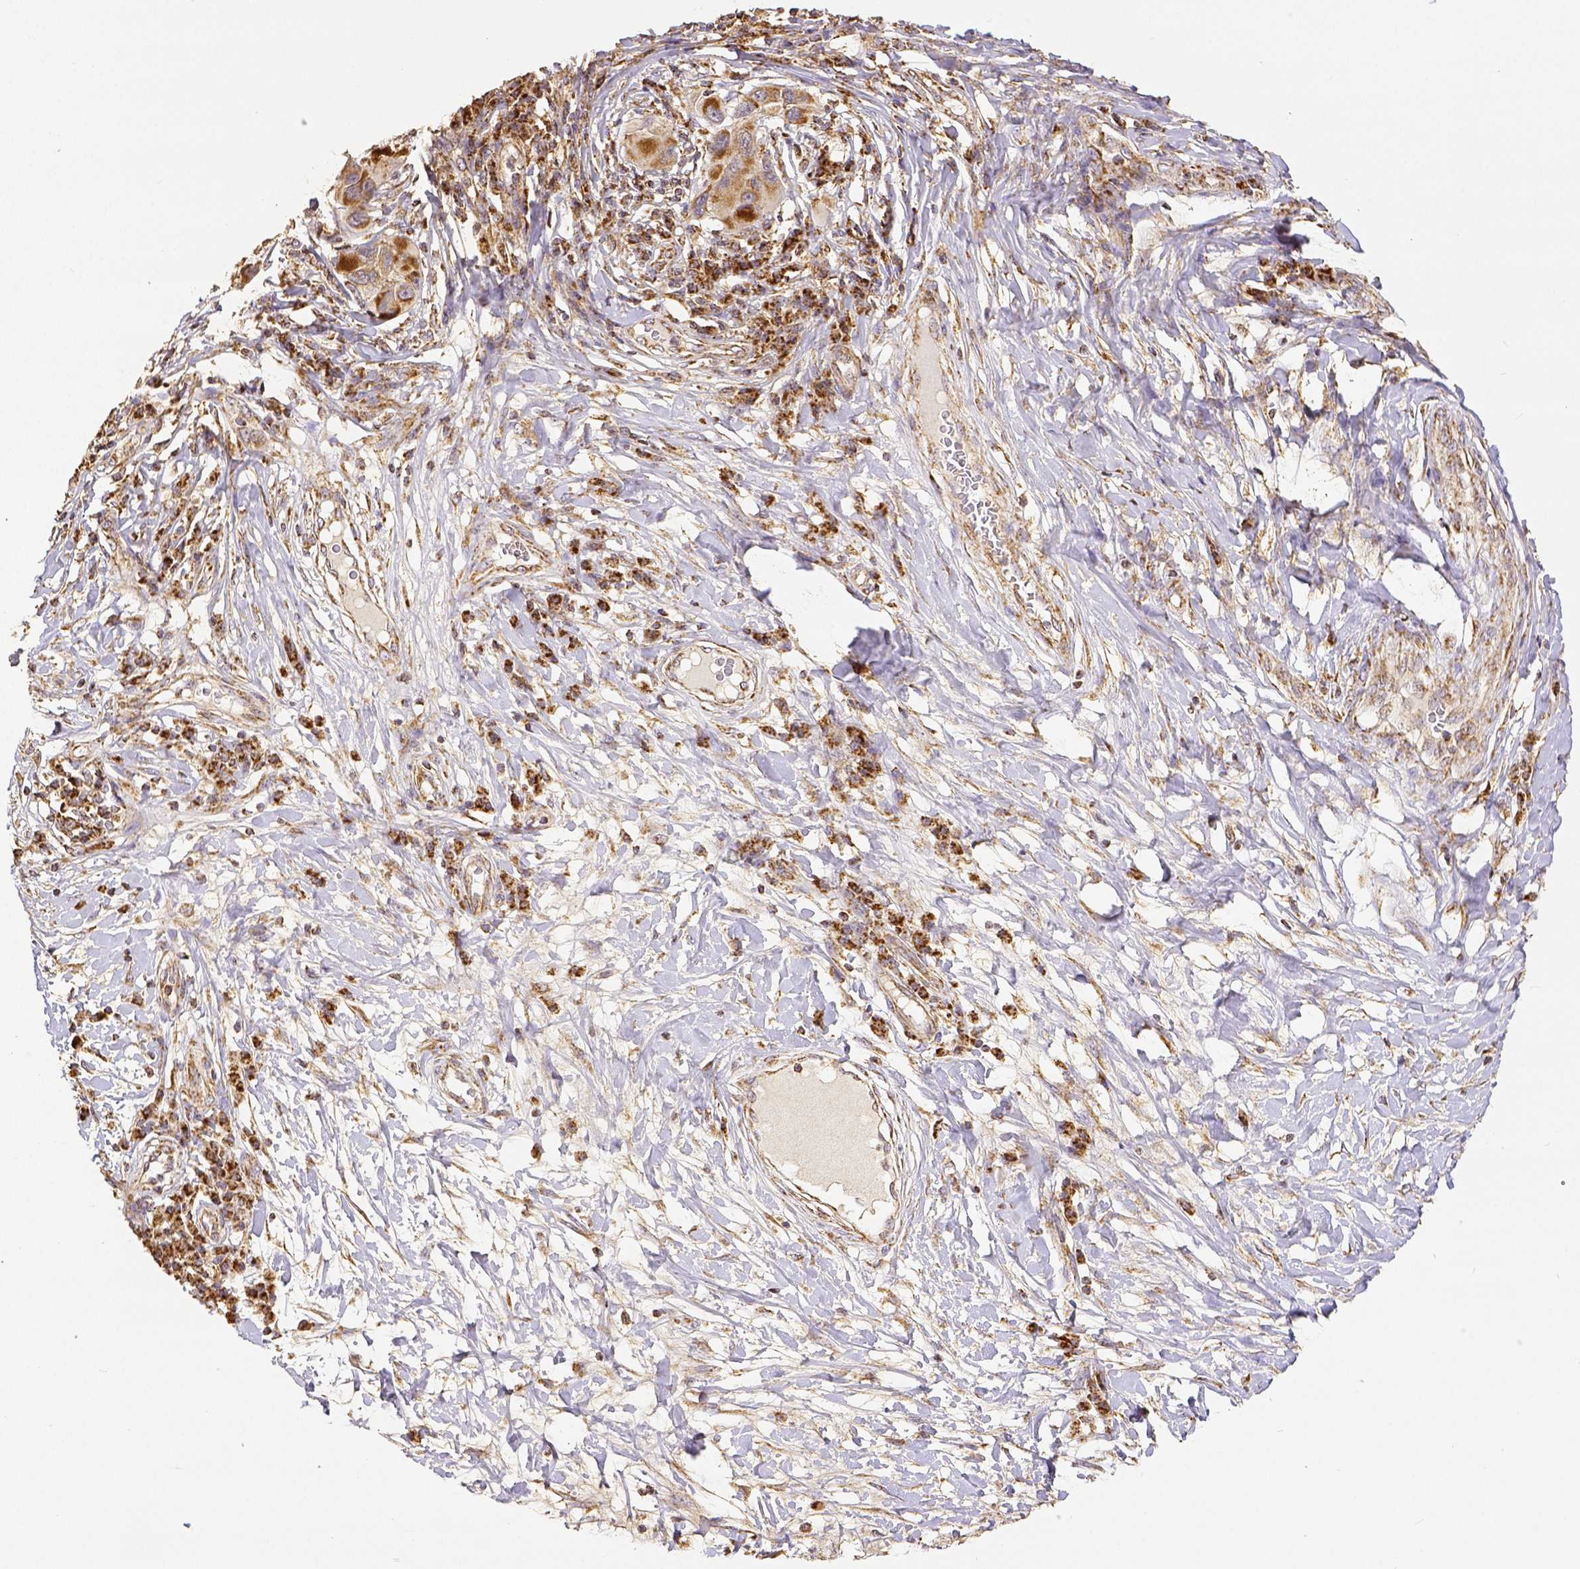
{"staining": {"intensity": "moderate", "quantity": ">75%", "location": "cytoplasmic/membranous"}, "tissue": "melanoma", "cell_type": "Tumor cells", "image_type": "cancer", "snomed": [{"axis": "morphology", "description": "Malignant melanoma, NOS"}, {"axis": "topography", "description": "Skin"}], "caption": "Malignant melanoma tissue exhibits moderate cytoplasmic/membranous expression in approximately >75% of tumor cells, visualized by immunohistochemistry.", "gene": "SDHB", "patient": {"sex": "male", "age": 53}}